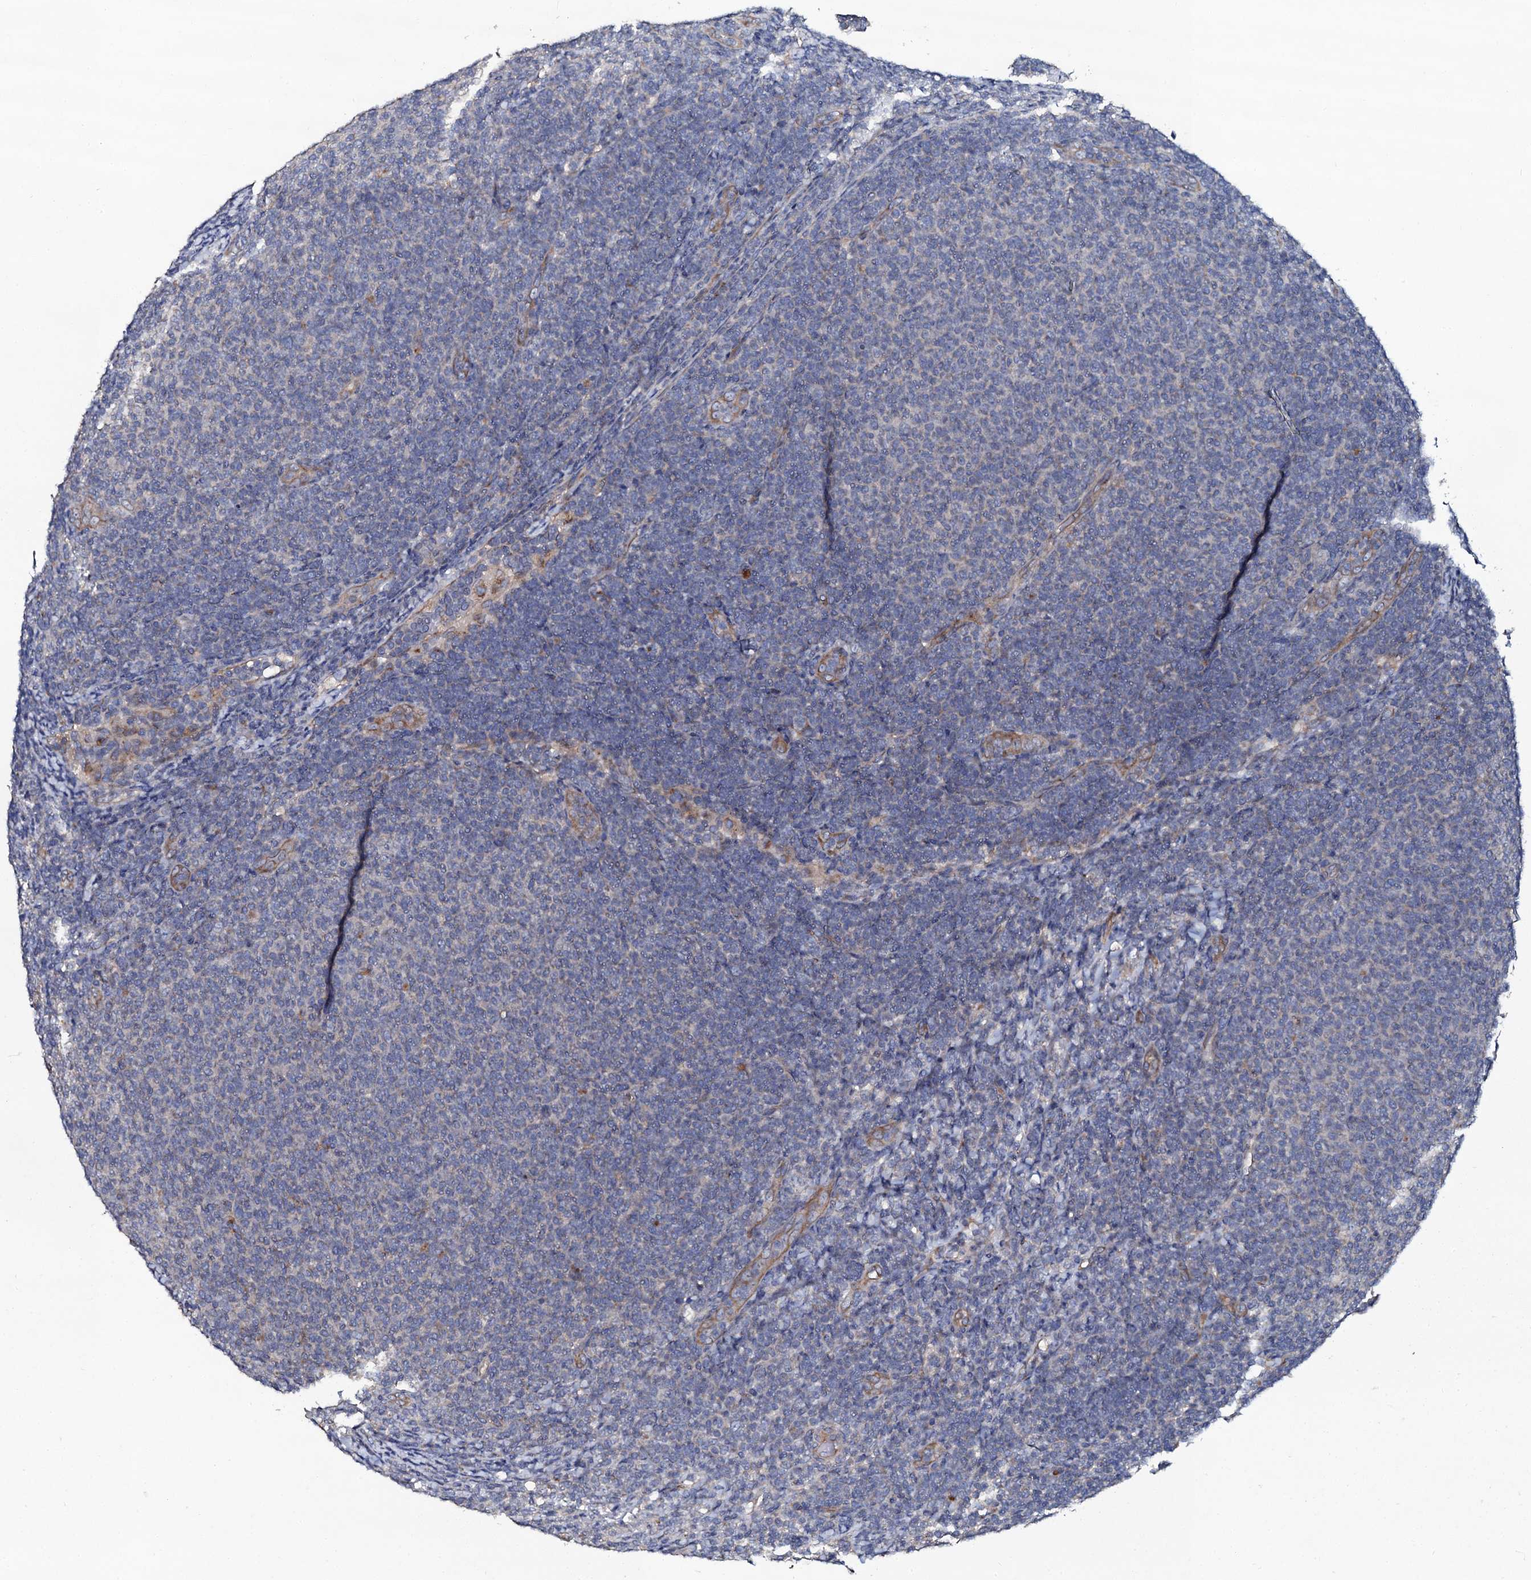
{"staining": {"intensity": "negative", "quantity": "none", "location": "none"}, "tissue": "lymphoma", "cell_type": "Tumor cells", "image_type": "cancer", "snomed": [{"axis": "morphology", "description": "Malignant lymphoma, non-Hodgkin's type, Low grade"}, {"axis": "topography", "description": "Lymph node"}], "caption": "Protein analysis of lymphoma displays no significant staining in tumor cells.", "gene": "GLCE", "patient": {"sex": "male", "age": 66}}